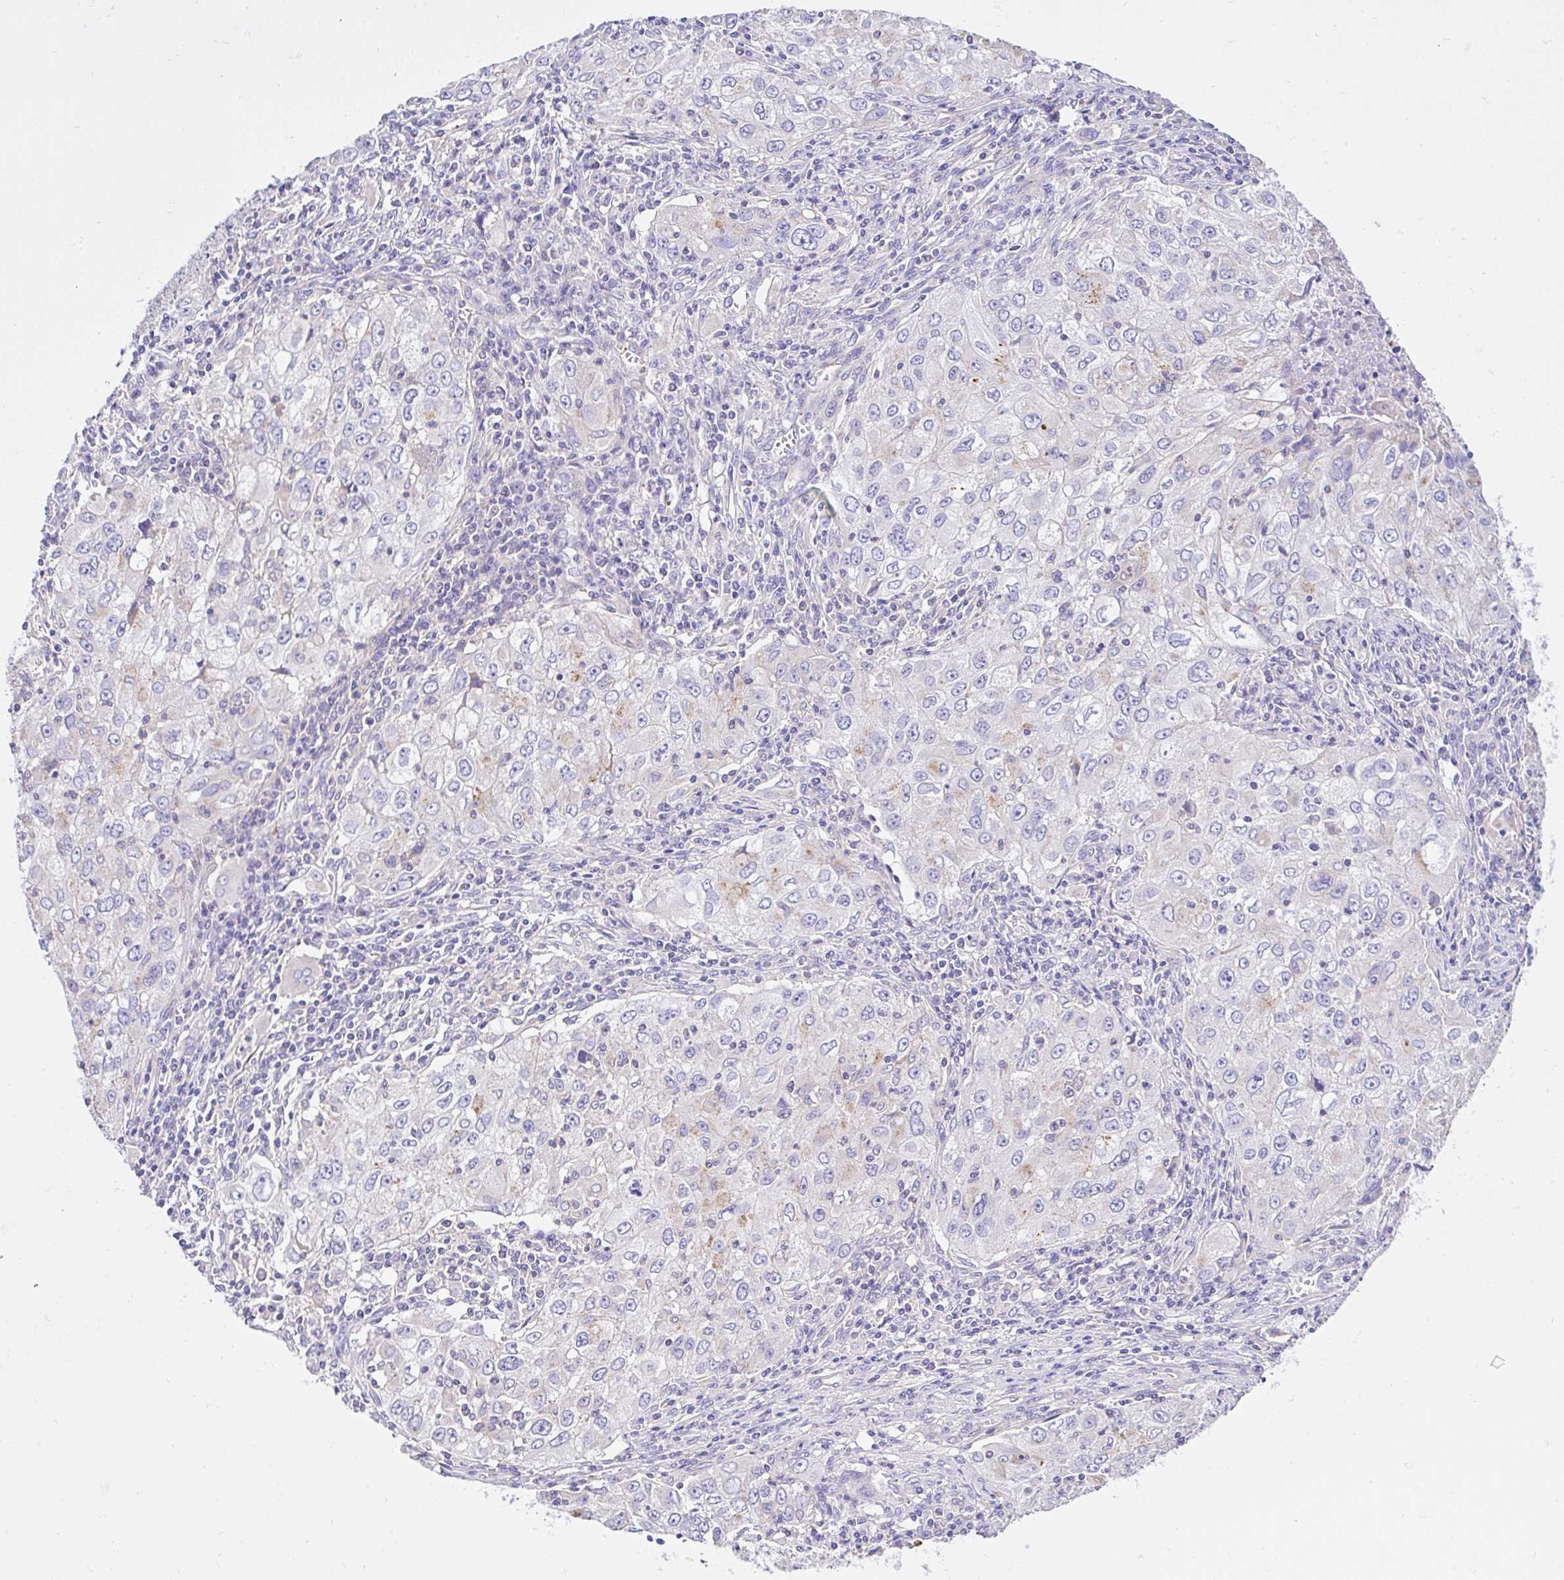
{"staining": {"intensity": "negative", "quantity": "none", "location": "none"}, "tissue": "lung cancer", "cell_type": "Tumor cells", "image_type": "cancer", "snomed": [{"axis": "morphology", "description": "Adenocarcinoma, NOS"}, {"axis": "morphology", "description": "Adenocarcinoma, metastatic, NOS"}, {"axis": "topography", "description": "Lymph node"}, {"axis": "topography", "description": "Lung"}], "caption": "Immunohistochemistry (IHC) histopathology image of human metastatic adenocarcinoma (lung) stained for a protein (brown), which displays no positivity in tumor cells.", "gene": "CCDC142", "patient": {"sex": "female", "age": 42}}